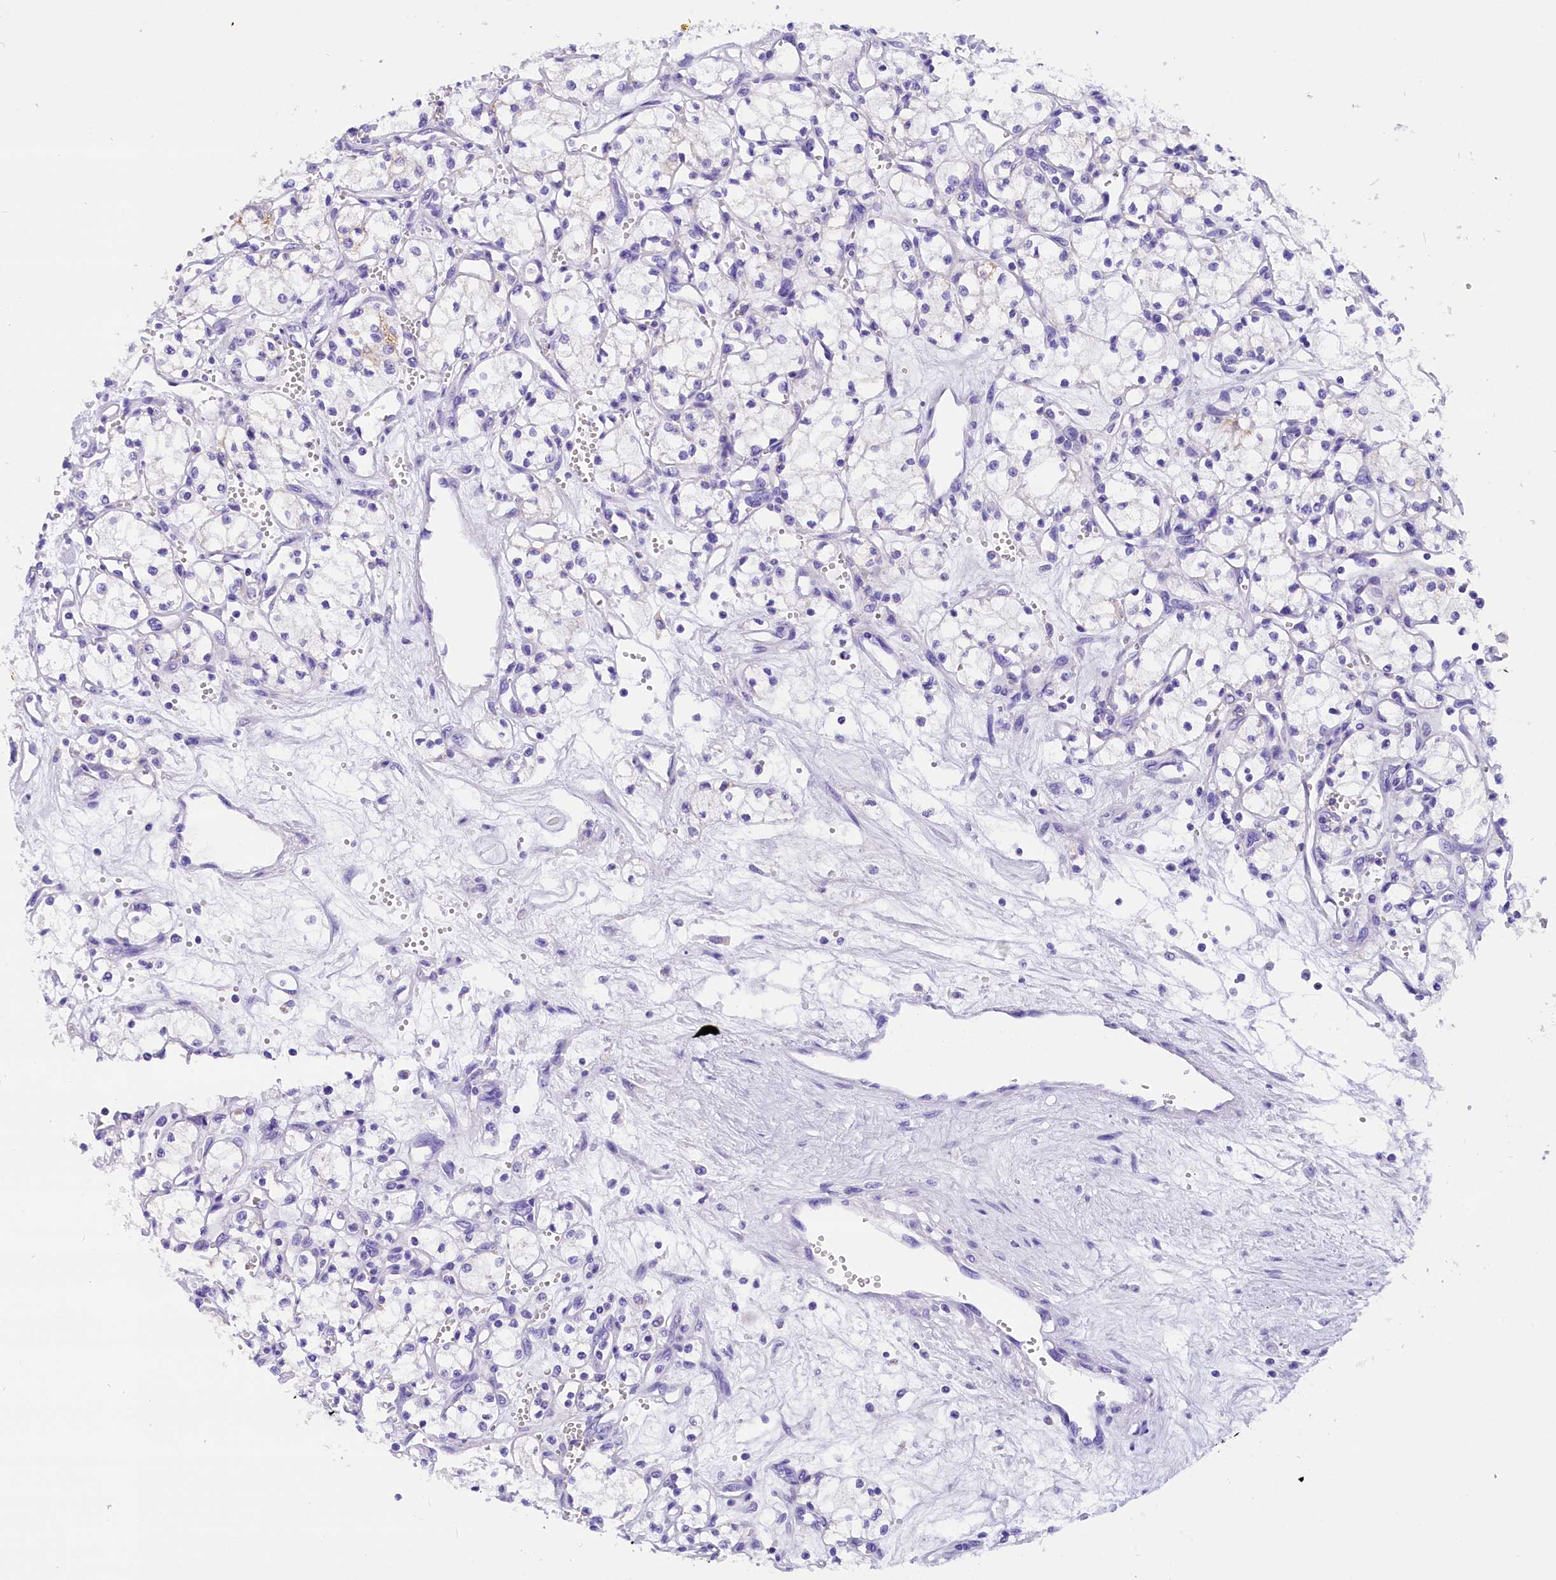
{"staining": {"intensity": "negative", "quantity": "none", "location": "none"}, "tissue": "renal cancer", "cell_type": "Tumor cells", "image_type": "cancer", "snomed": [{"axis": "morphology", "description": "Adenocarcinoma, NOS"}, {"axis": "topography", "description": "Kidney"}], "caption": "This is a image of immunohistochemistry (IHC) staining of renal cancer, which shows no staining in tumor cells. Brightfield microscopy of IHC stained with DAB (3,3'-diaminobenzidine) (brown) and hematoxylin (blue), captured at high magnification.", "gene": "ABAT", "patient": {"sex": "male", "age": 59}}